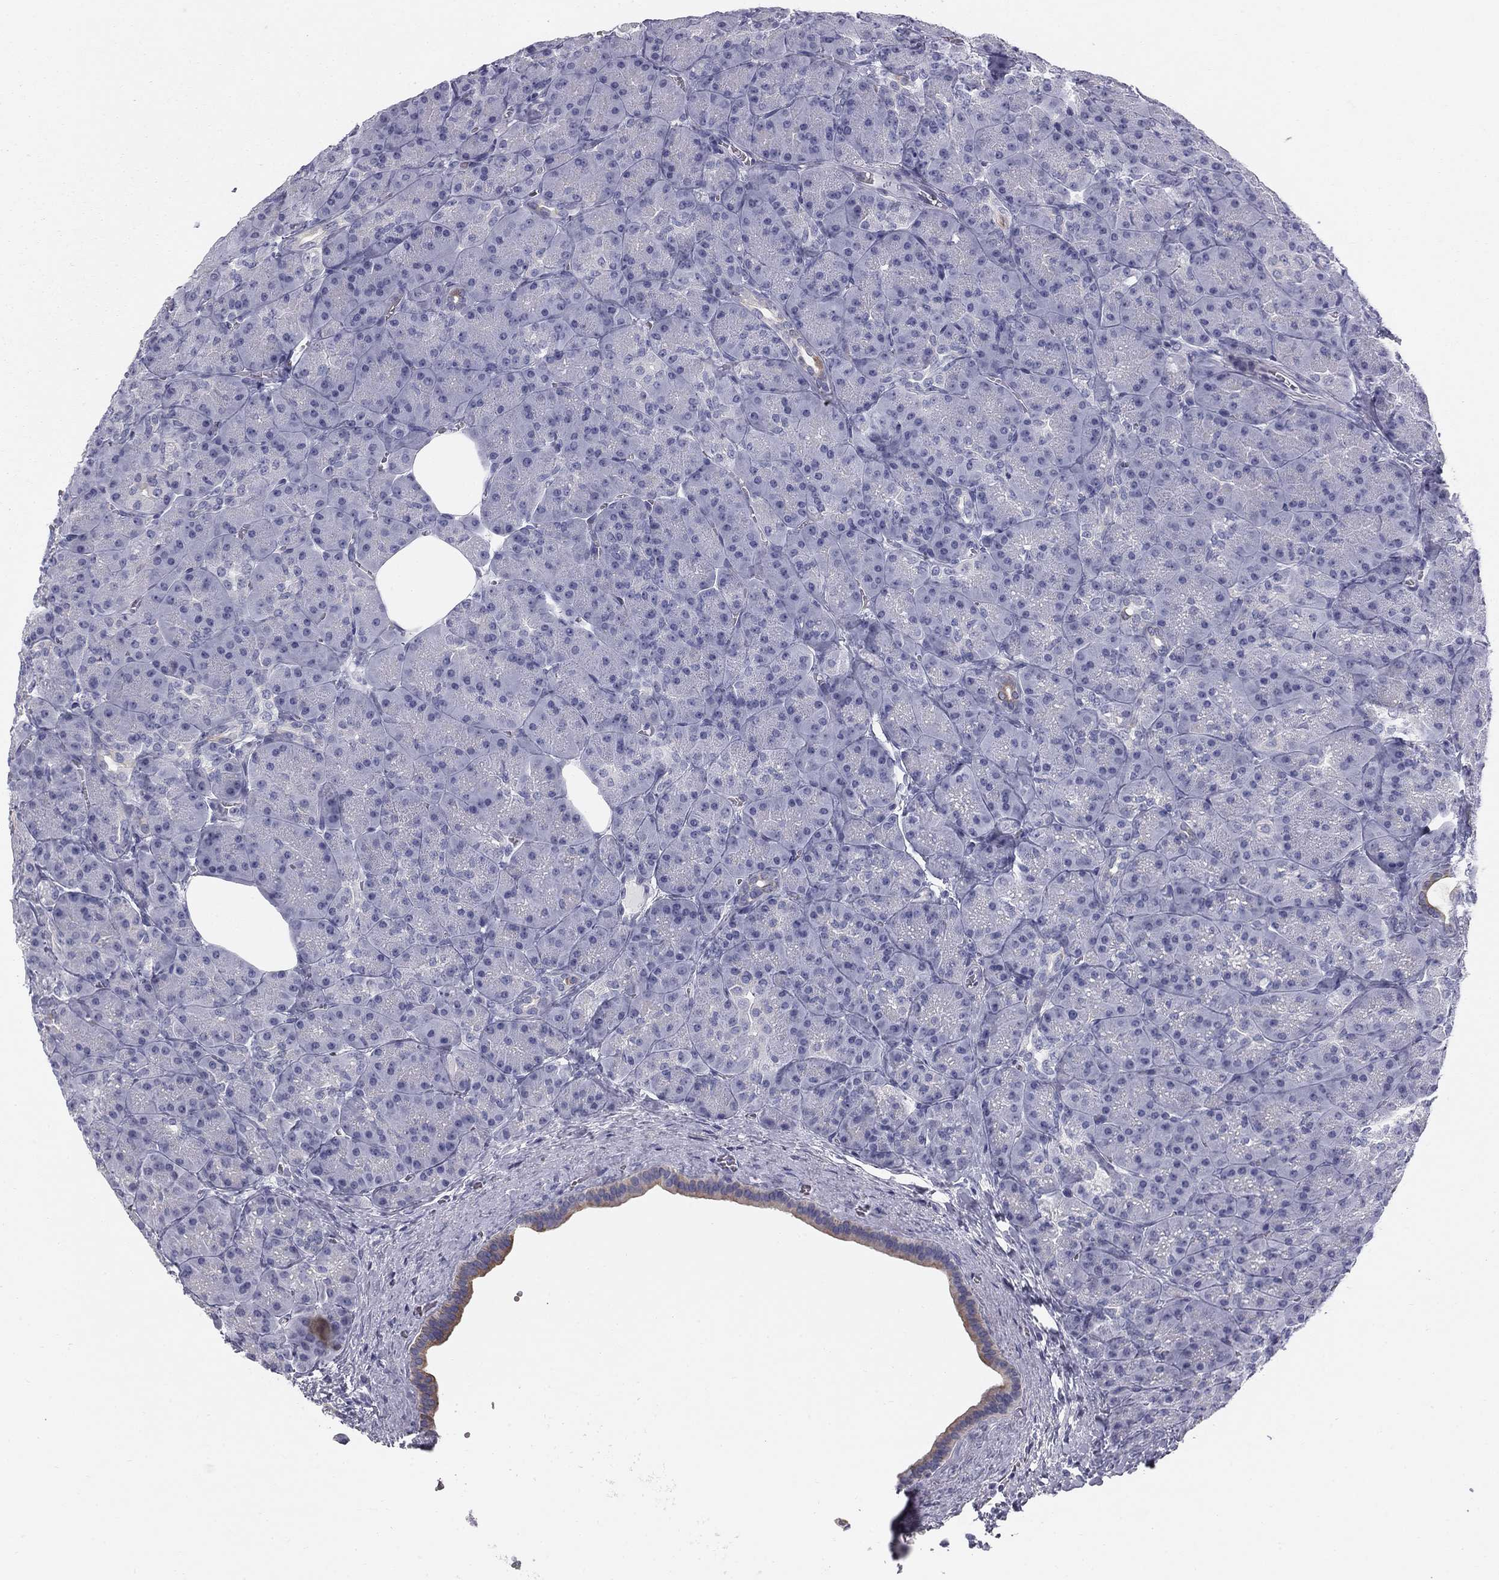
{"staining": {"intensity": "negative", "quantity": "none", "location": "none"}, "tissue": "pancreas", "cell_type": "Exocrine glandular cells", "image_type": "normal", "snomed": [{"axis": "morphology", "description": "Normal tissue, NOS"}, {"axis": "topography", "description": "Pancreas"}], "caption": "DAB immunohistochemical staining of benign pancreas displays no significant positivity in exocrine glandular cells.", "gene": "SULT2B1", "patient": {"sex": "male", "age": 57}}